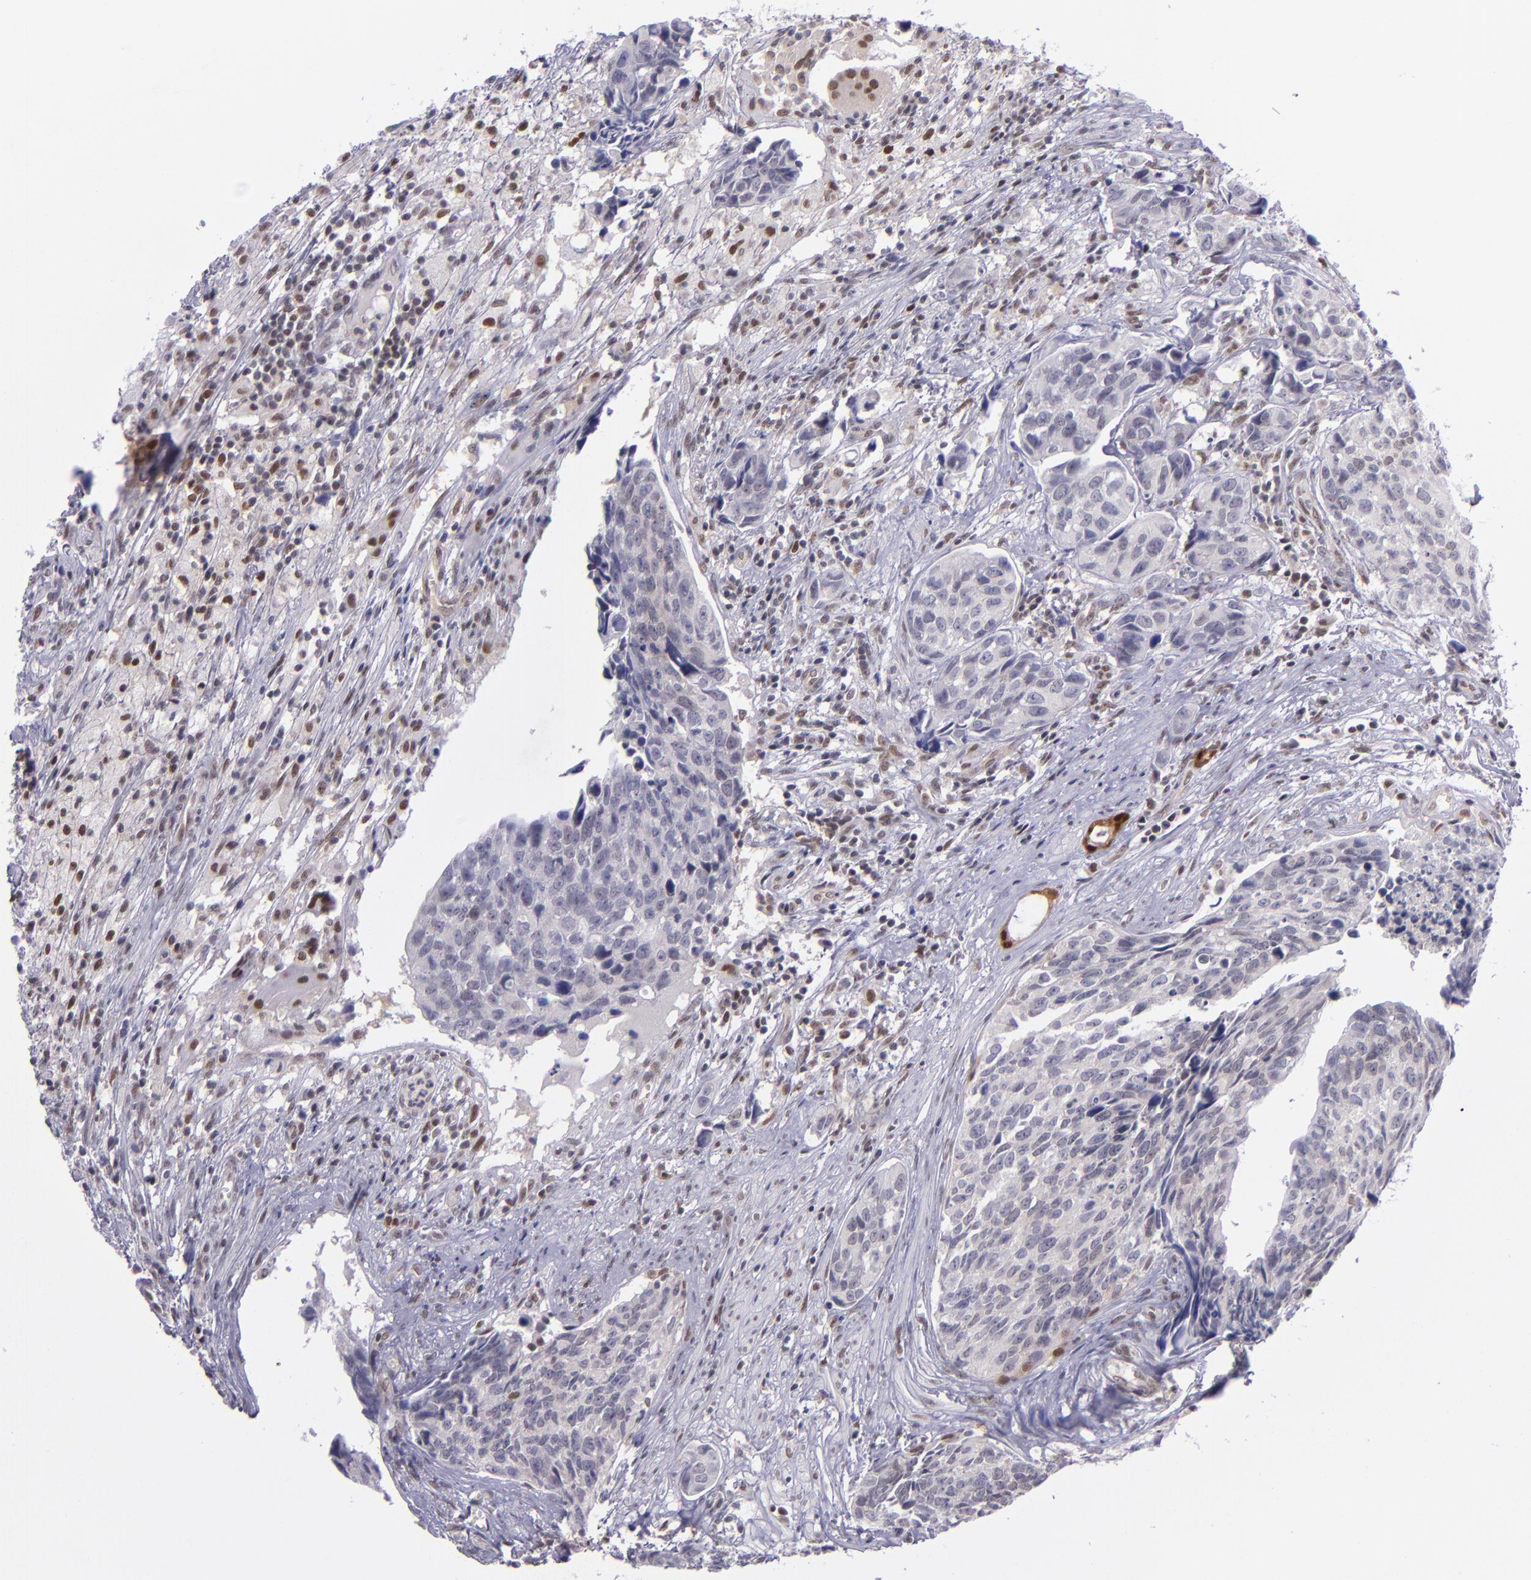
{"staining": {"intensity": "weak", "quantity": "25%-75%", "location": "cytoplasmic/membranous"}, "tissue": "urothelial cancer", "cell_type": "Tumor cells", "image_type": "cancer", "snomed": [{"axis": "morphology", "description": "Urothelial carcinoma, High grade"}, {"axis": "topography", "description": "Urinary bladder"}], "caption": "Urothelial cancer stained for a protein (brown) shows weak cytoplasmic/membranous positive expression in about 25%-75% of tumor cells.", "gene": "BAG1", "patient": {"sex": "male", "age": 81}}